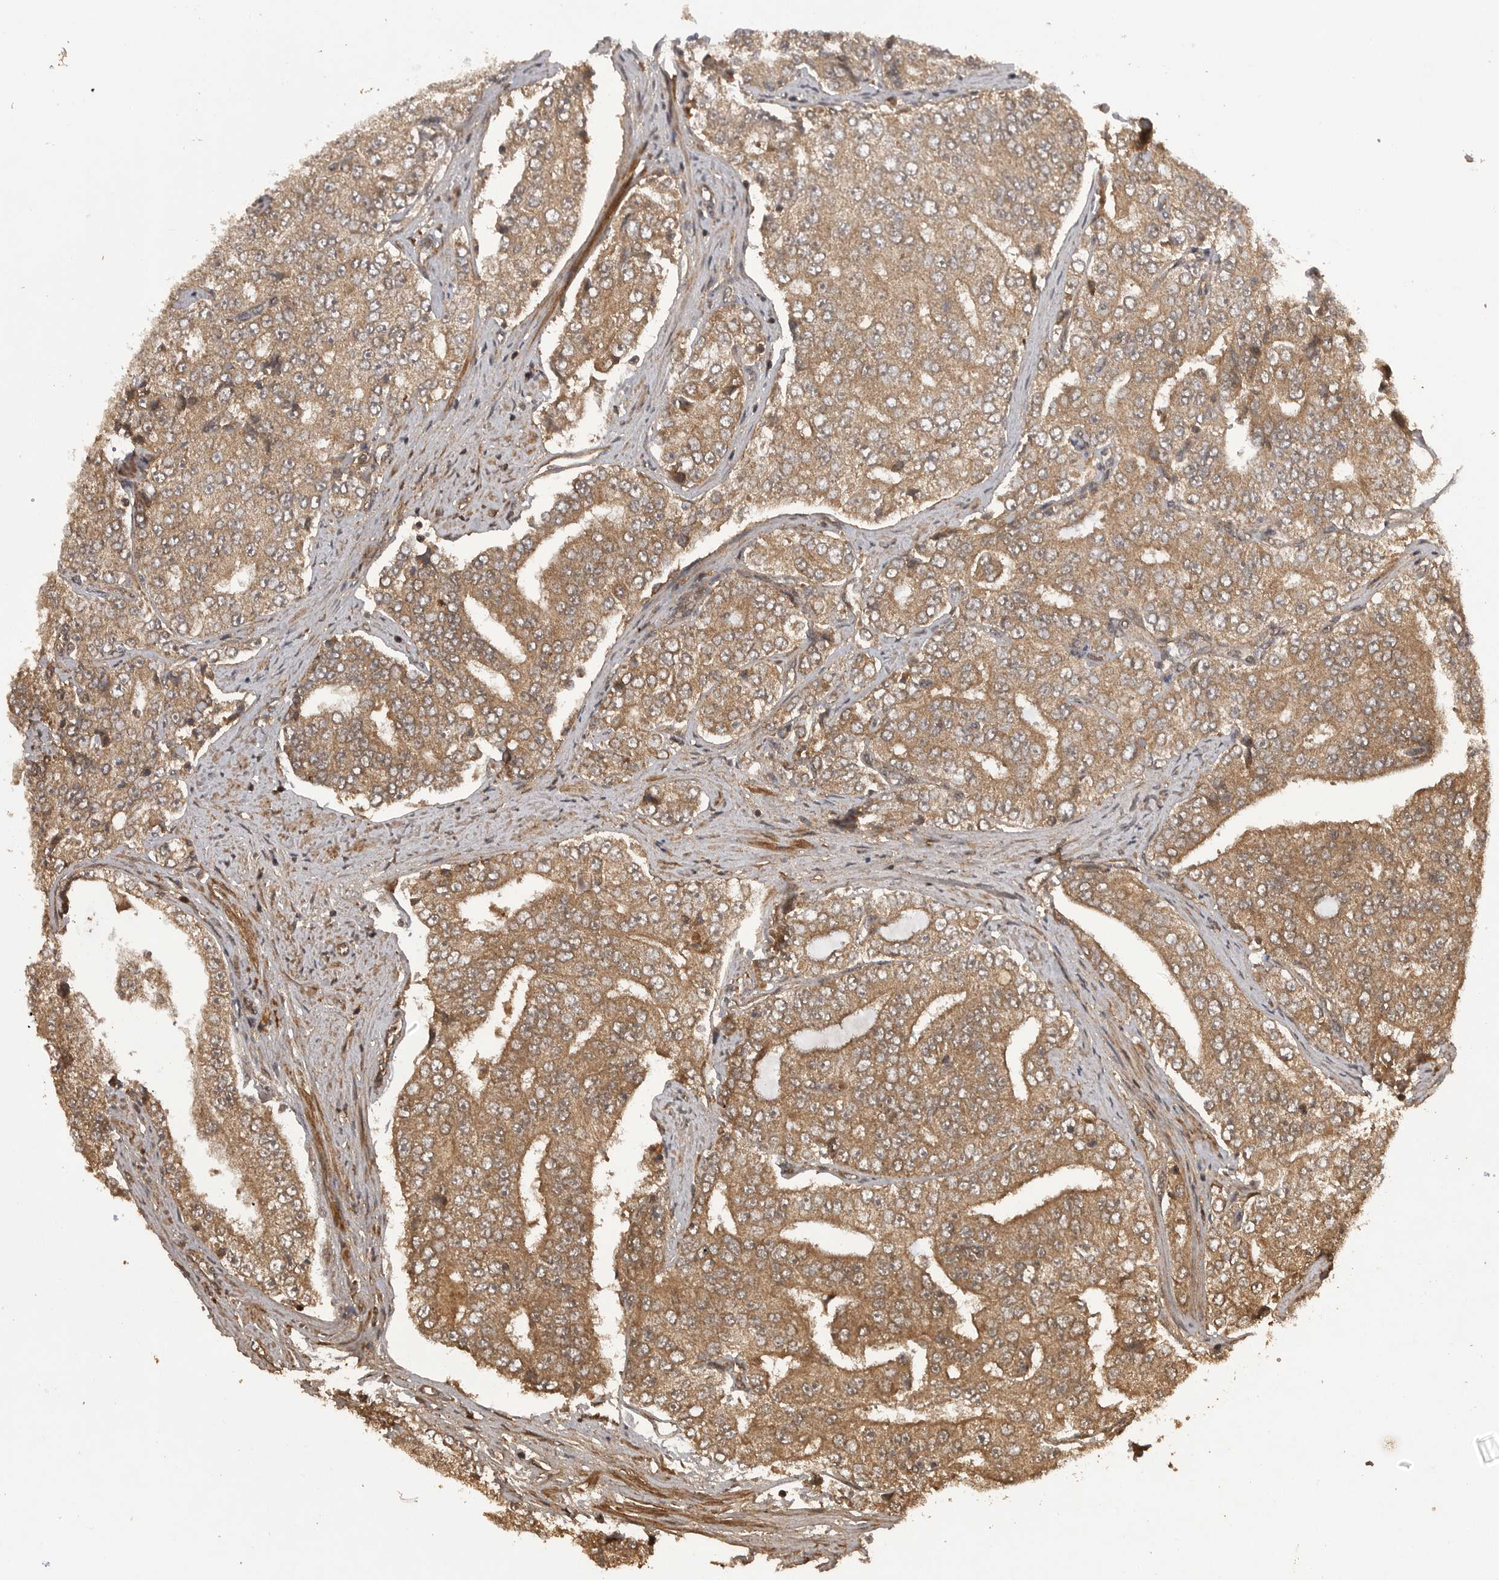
{"staining": {"intensity": "moderate", "quantity": ">75%", "location": "cytoplasmic/membranous"}, "tissue": "prostate cancer", "cell_type": "Tumor cells", "image_type": "cancer", "snomed": [{"axis": "morphology", "description": "Adenocarcinoma, High grade"}, {"axis": "topography", "description": "Prostate"}], "caption": "Protein staining displays moderate cytoplasmic/membranous expression in about >75% of tumor cells in prostate cancer.", "gene": "PRDX4", "patient": {"sex": "male", "age": 58}}